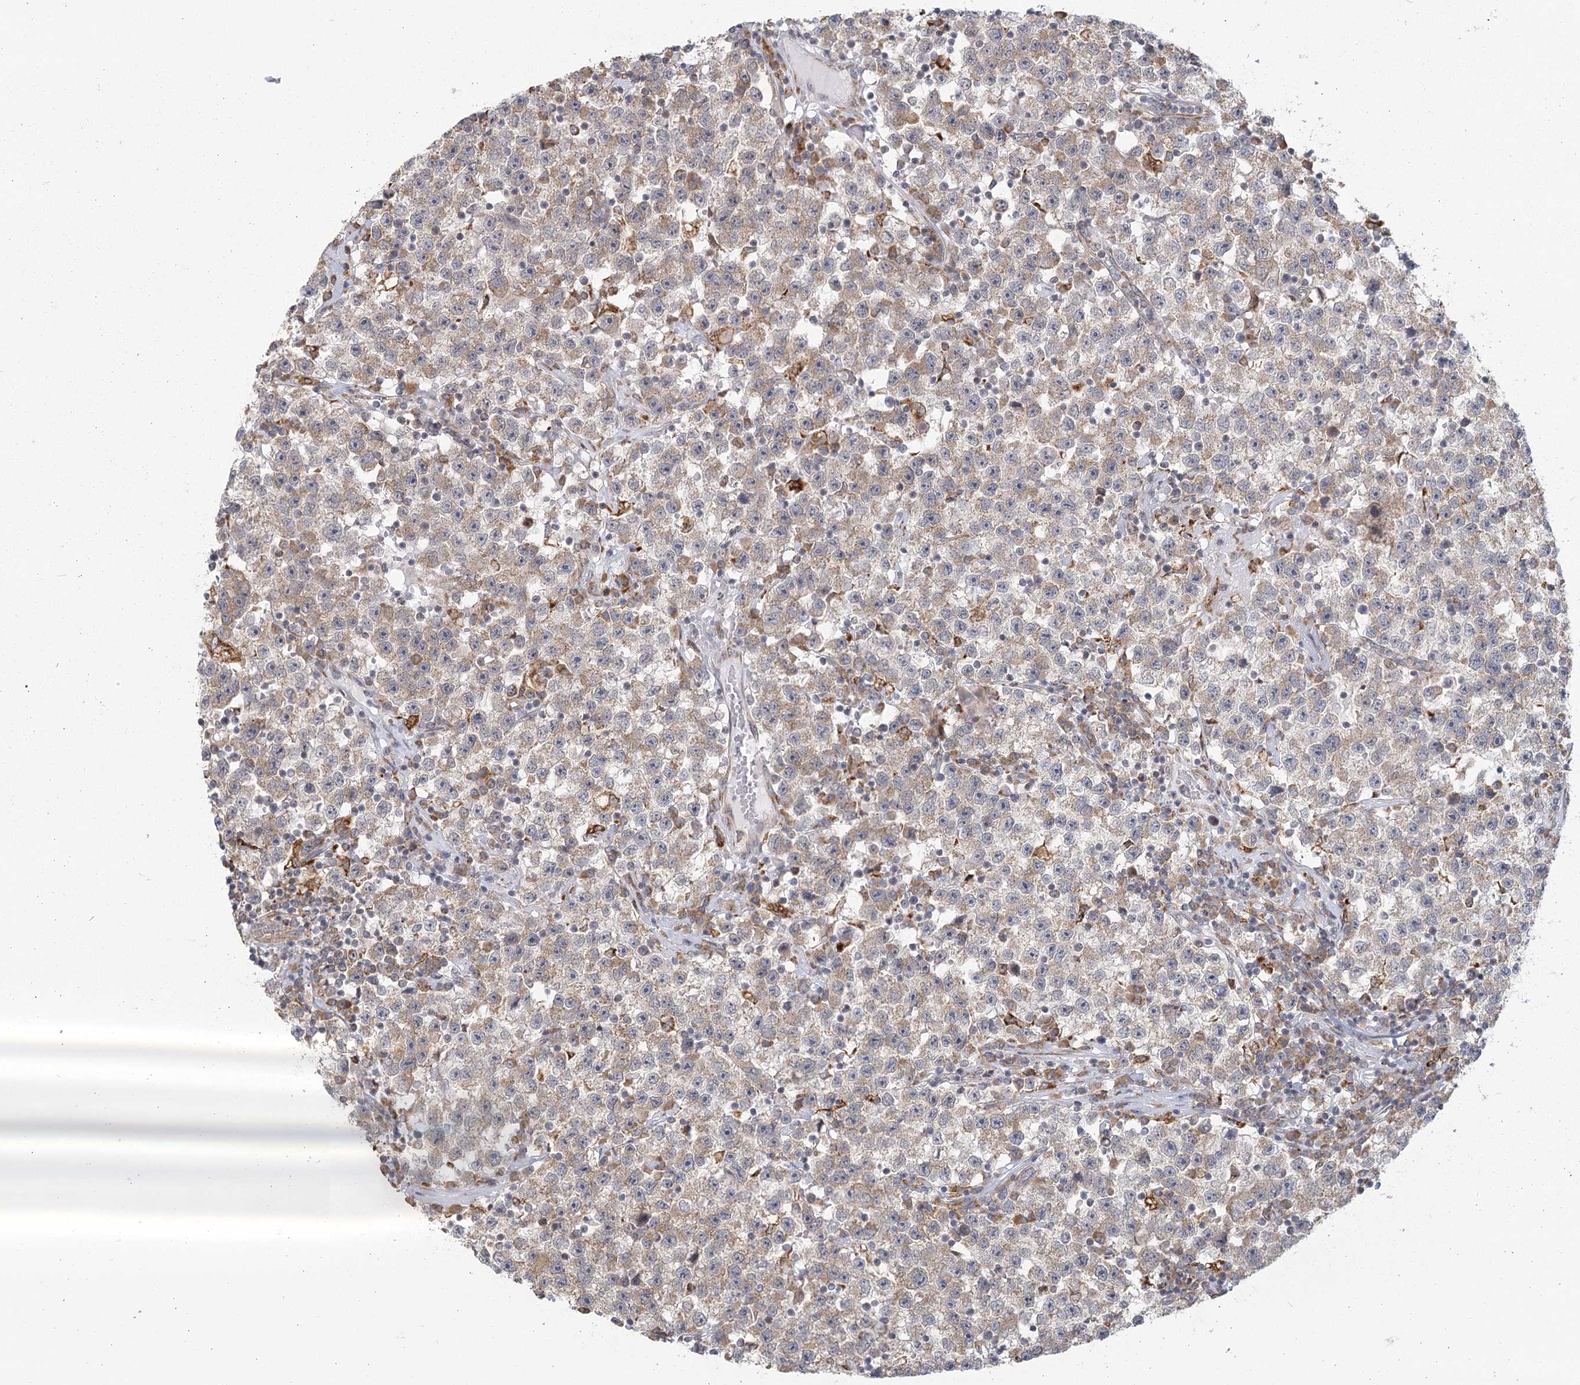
{"staining": {"intensity": "moderate", "quantity": "<25%", "location": "cytoplasmic/membranous"}, "tissue": "testis cancer", "cell_type": "Tumor cells", "image_type": "cancer", "snomed": [{"axis": "morphology", "description": "Seminoma, NOS"}, {"axis": "topography", "description": "Testis"}], "caption": "Tumor cells reveal moderate cytoplasmic/membranous staining in about <25% of cells in testis cancer (seminoma). (IHC, brightfield microscopy, high magnification).", "gene": "LACTB", "patient": {"sex": "male", "age": 22}}